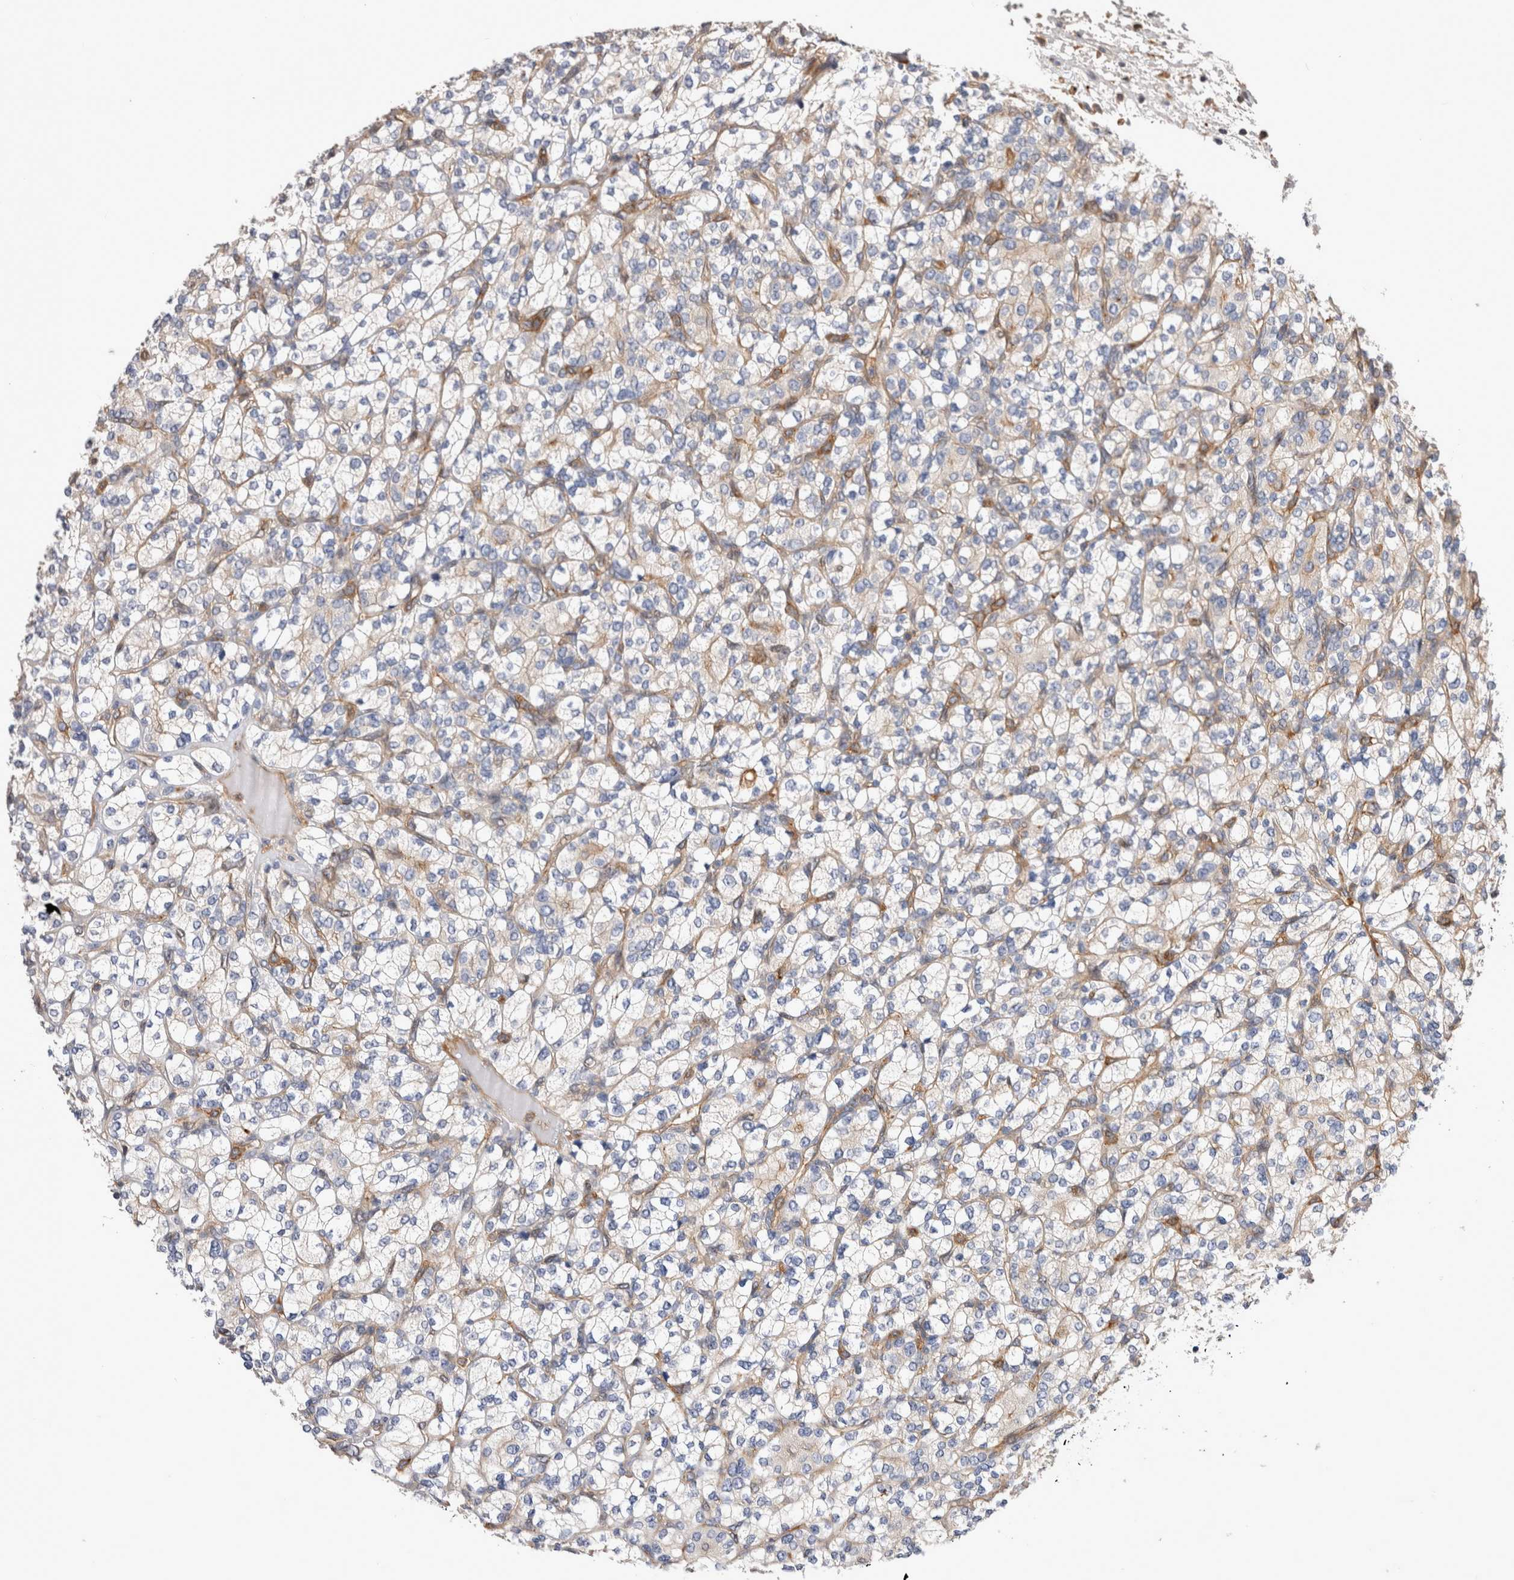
{"staining": {"intensity": "negative", "quantity": "none", "location": "none"}, "tissue": "renal cancer", "cell_type": "Tumor cells", "image_type": "cancer", "snomed": [{"axis": "morphology", "description": "Adenocarcinoma, NOS"}, {"axis": "topography", "description": "Kidney"}], "caption": "This is an IHC histopathology image of human adenocarcinoma (renal). There is no staining in tumor cells.", "gene": "BNIP2", "patient": {"sex": "male", "age": 77}}